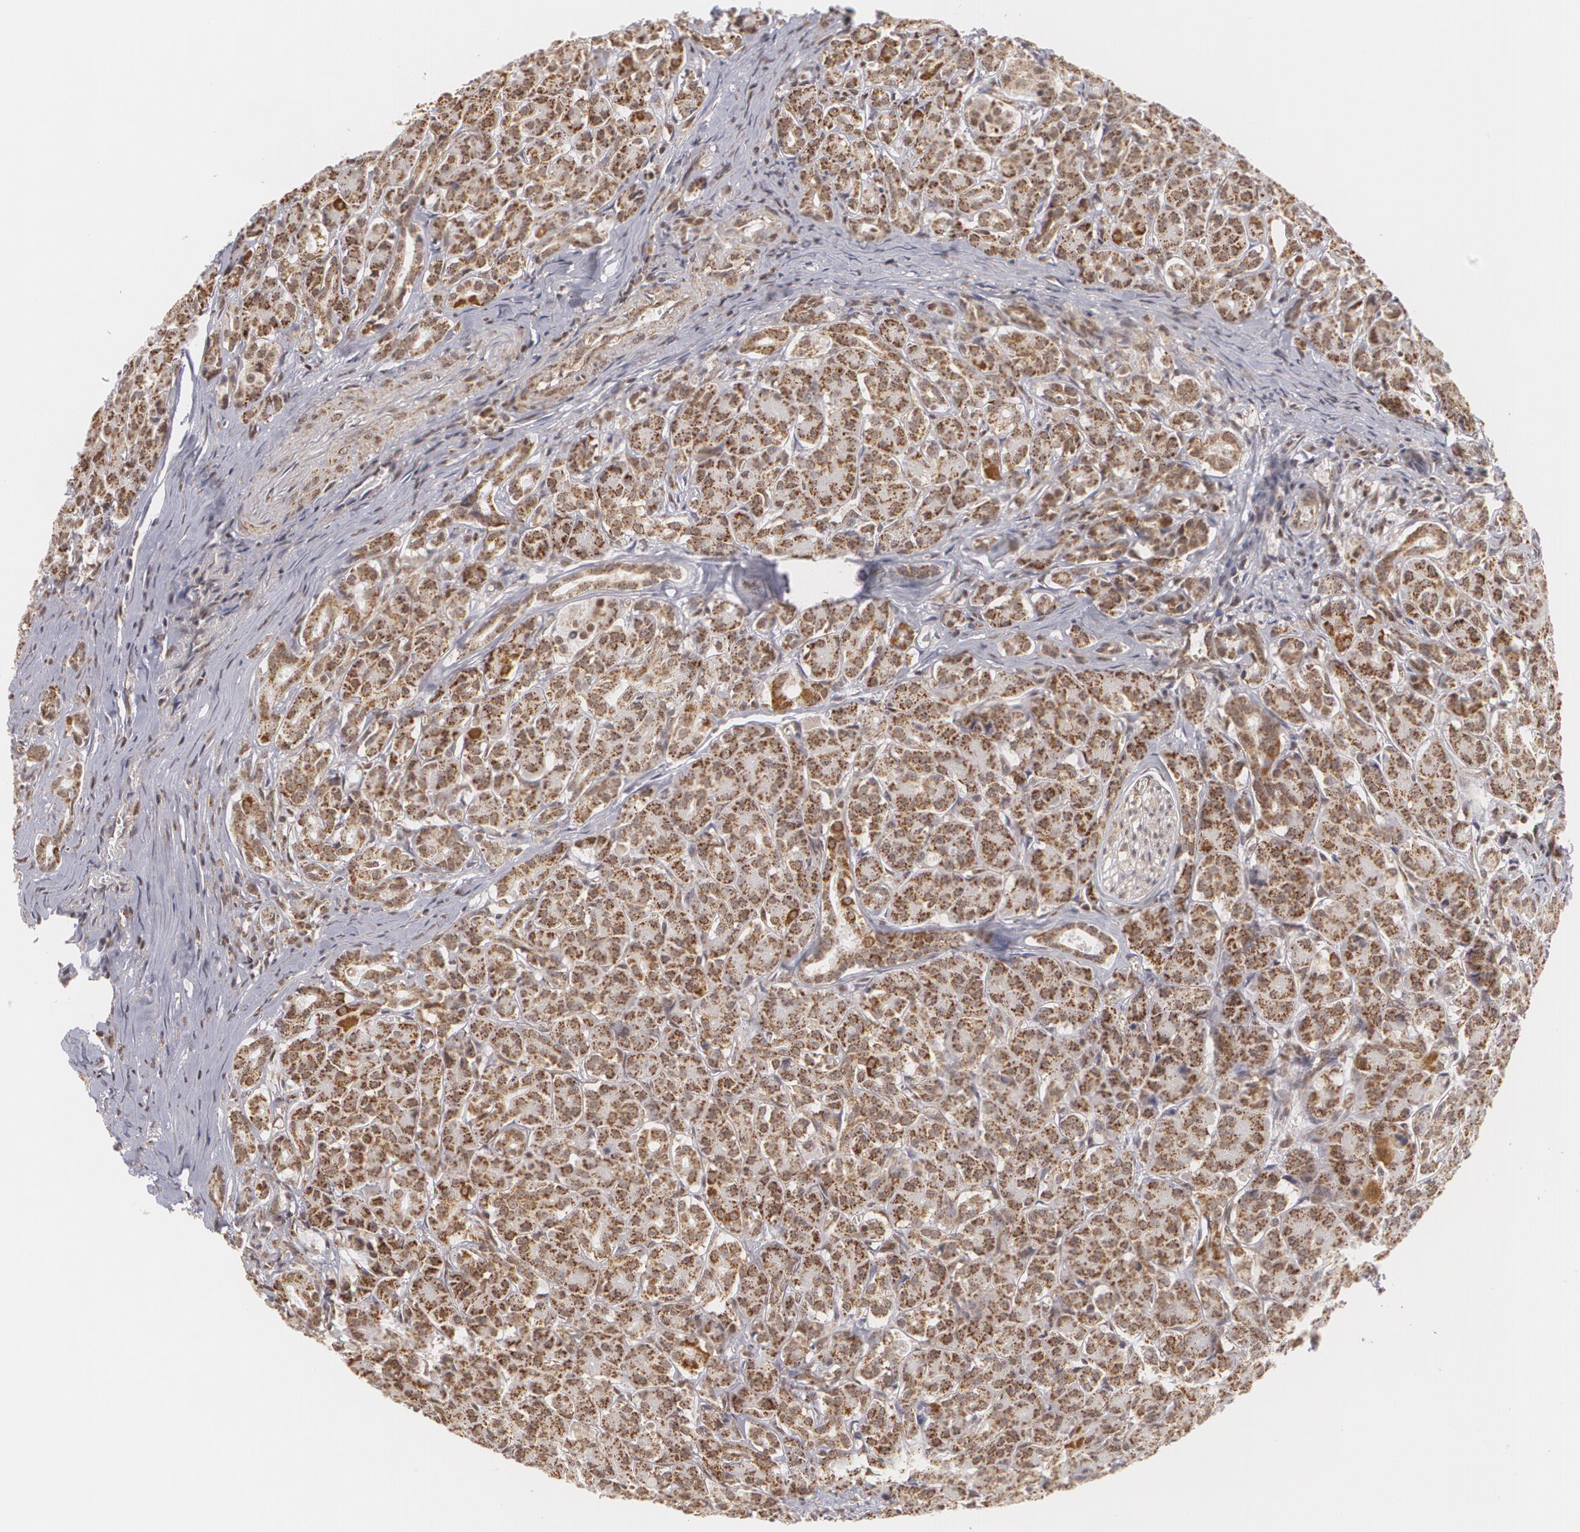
{"staining": {"intensity": "moderate", "quantity": ">75%", "location": "cytoplasmic/membranous"}, "tissue": "pancreas", "cell_type": "Exocrine glandular cells", "image_type": "normal", "snomed": [{"axis": "morphology", "description": "Normal tissue, NOS"}, {"axis": "topography", "description": "Lymph node"}, {"axis": "topography", "description": "Pancreas"}], "caption": "Immunohistochemical staining of benign pancreas displays medium levels of moderate cytoplasmic/membranous expression in about >75% of exocrine glandular cells. The staining was performed using DAB (3,3'-diaminobenzidine) to visualize the protein expression in brown, while the nuclei were stained in blue with hematoxylin (Magnification: 20x).", "gene": "MXD1", "patient": {"sex": "male", "age": 59}}